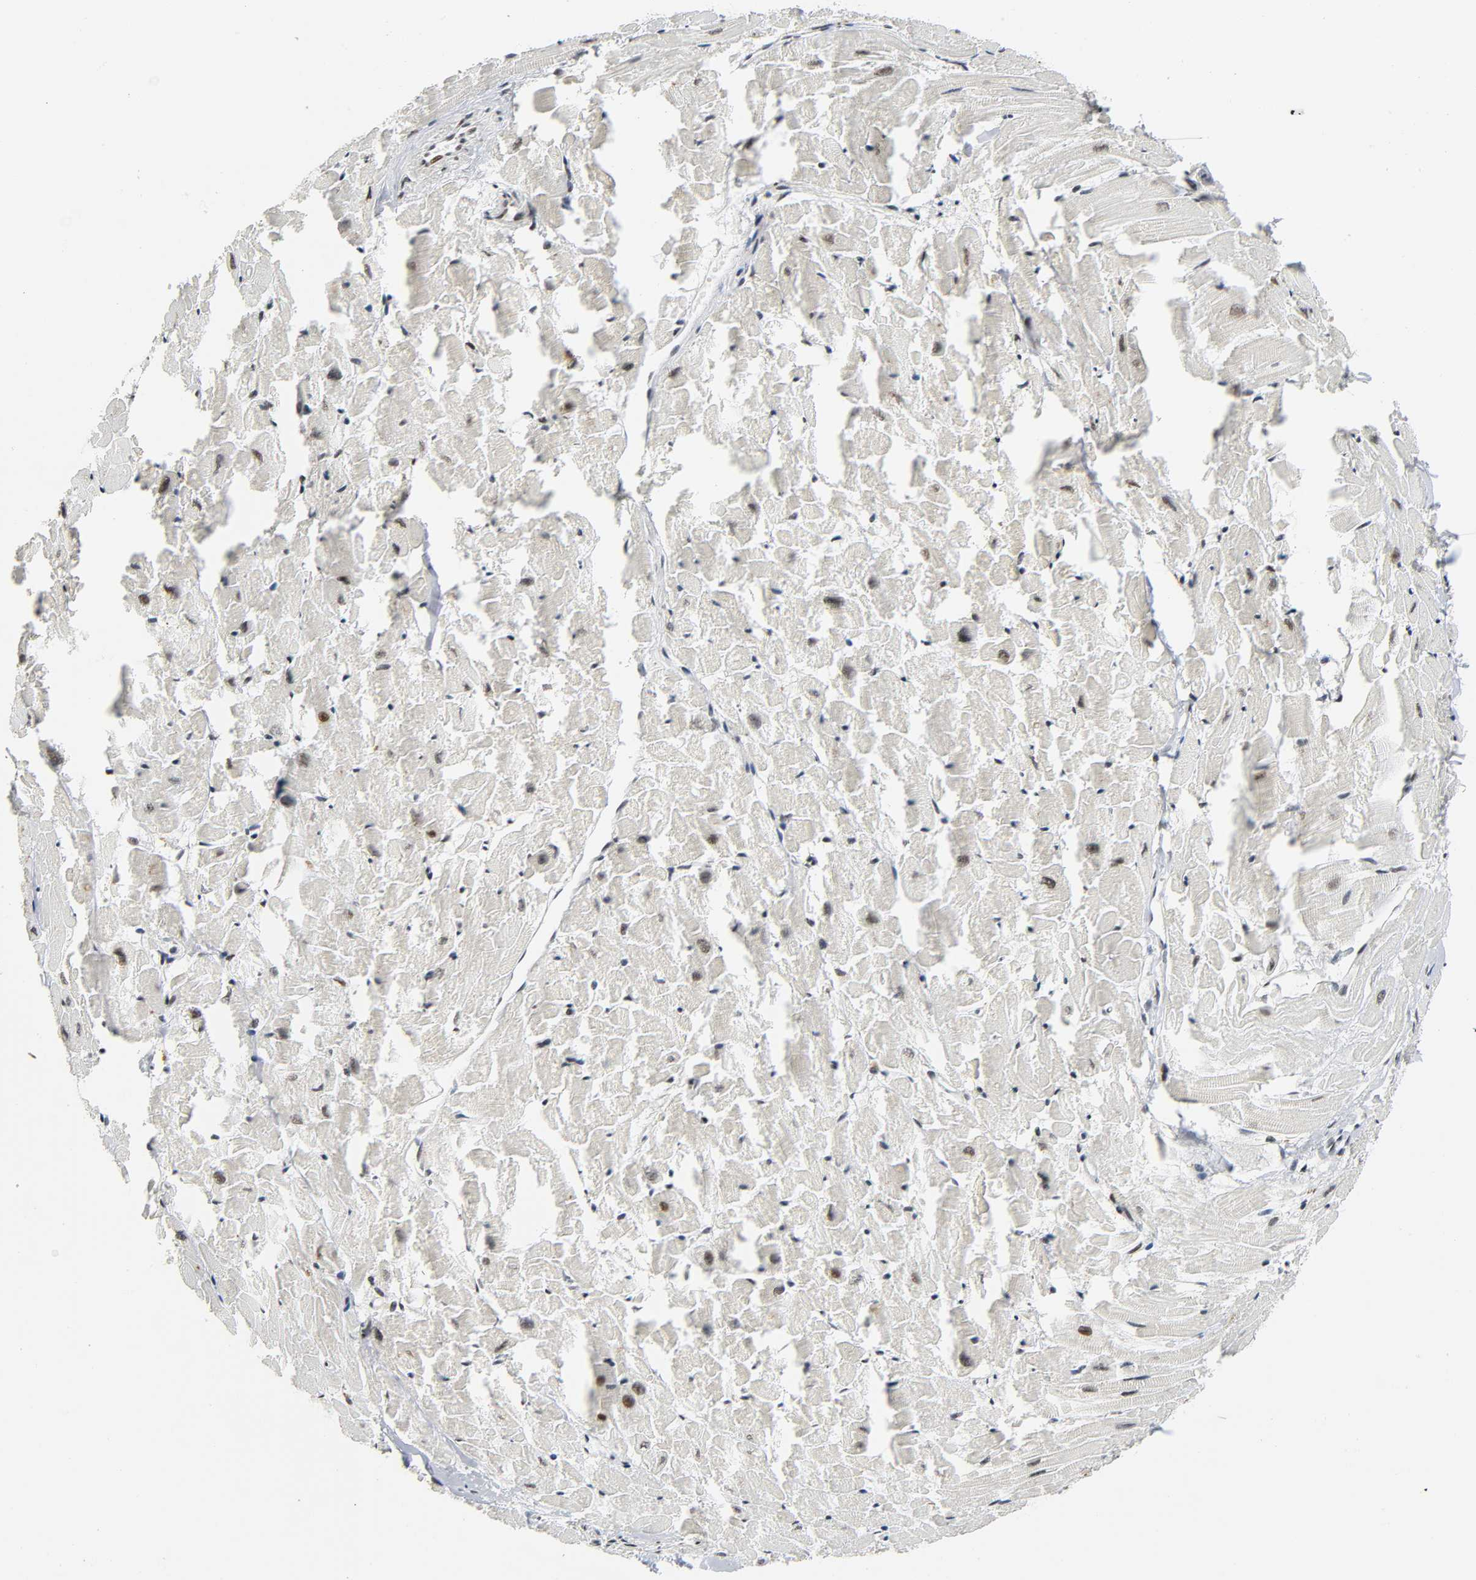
{"staining": {"intensity": "strong", "quantity": ">75%", "location": "nuclear"}, "tissue": "heart muscle", "cell_type": "Cardiomyocytes", "image_type": "normal", "snomed": [{"axis": "morphology", "description": "Normal tissue, NOS"}, {"axis": "topography", "description": "Heart"}], "caption": "Cardiomyocytes reveal high levels of strong nuclear staining in approximately >75% of cells in benign human heart muscle. The staining was performed using DAB to visualize the protein expression in brown, while the nuclei were stained in blue with hematoxylin (Magnification: 20x).", "gene": "CDK9", "patient": {"sex": "female", "age": 19}}